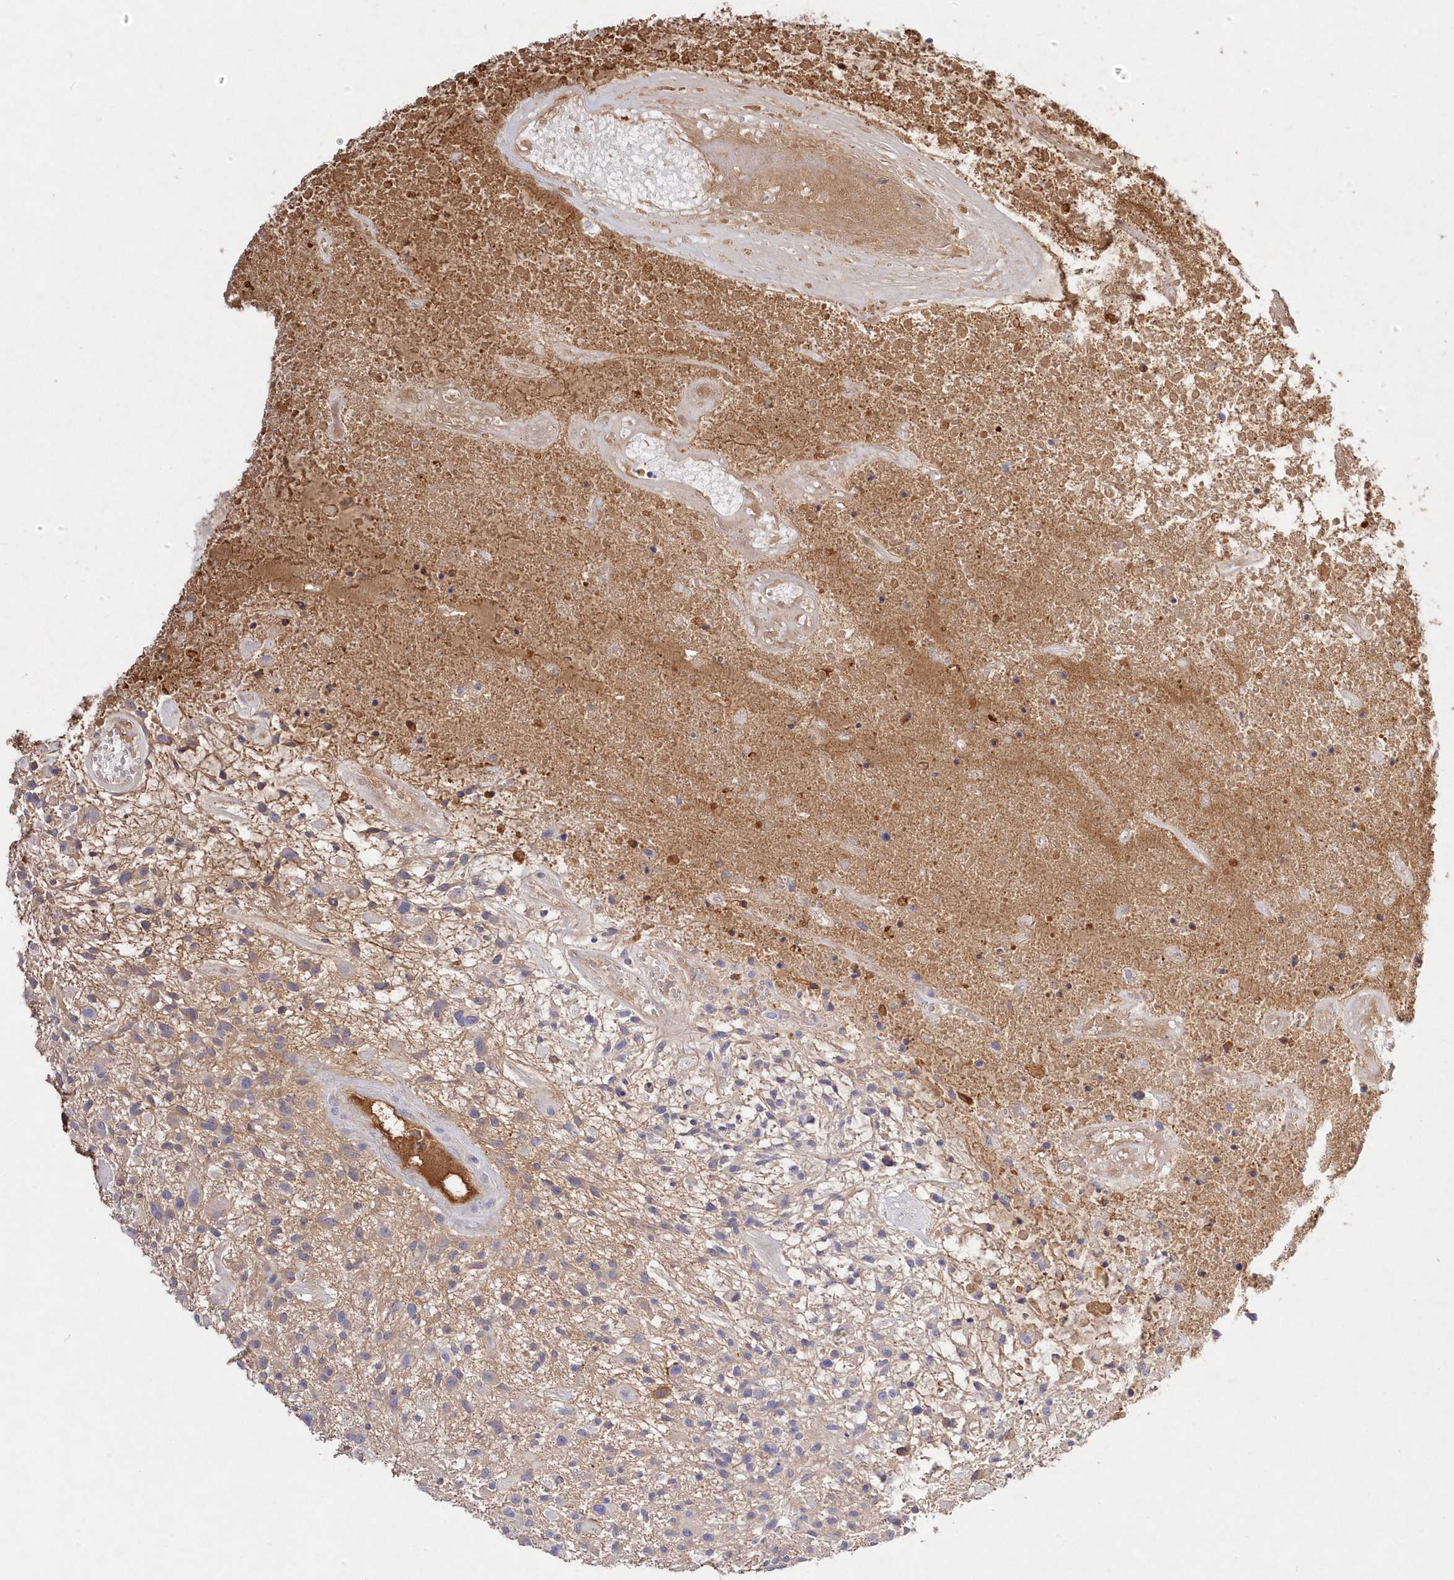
{"staining": {"intensity": "weak", "quantity": "<25%", "location": "cytoplasmic/membranous"}, "tissue": "glioma", "cell_type": "Tumor cells", "image_type": "cancer", "snomed": [{"axis": "morphology", "description": "Glioma, malignant, High grade"}, {"axis": "topography", "description": "Brain"}], "caption": "Immunohistochemistry of glioma displays no positivity in tumor cells.", "gene": "WBP1L", "patient": {"sex": "male", "age": 47}}